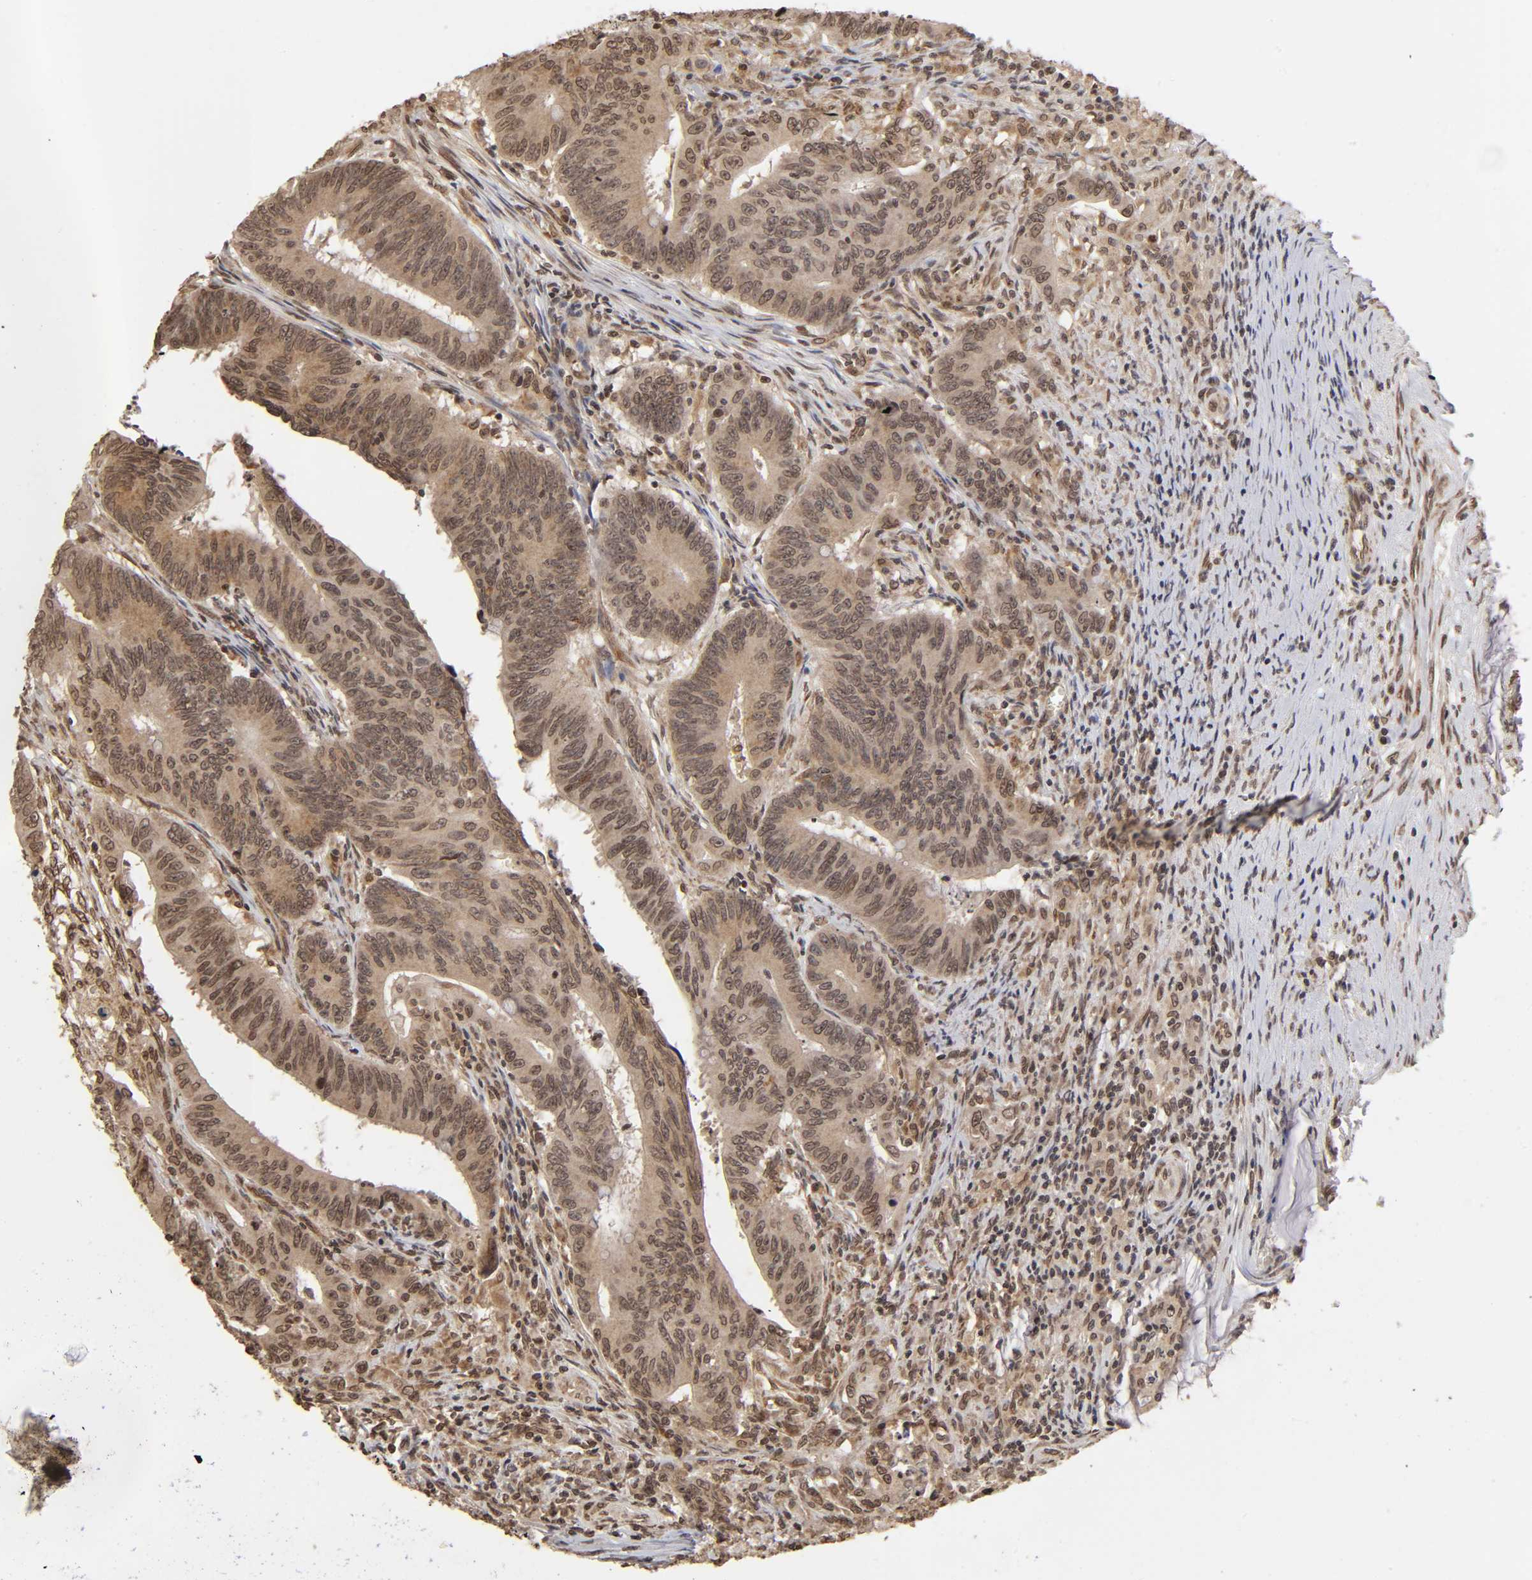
{"staining": {"intensity": "moderate", "quantity": ">75%", "location": "cytoplasmic/membranous,nuclear"}, "tissue": "colorectal cancer", "cell_type": "Tumor cells", "image_type": "cancer", "snomed": [{"axis": "morphology", "description": "Adenocarcinoma, NOS"}, {"axis": "topography", "description": "Colon"}], "caption": "Protein expression analysis of colorectal cancer reveals moderate cytoplasmic/membranous and nuclear staining in about >75% of tumor cells.", "gene": "MLLT6", "patient": {"sex": "male", "age": 45}}